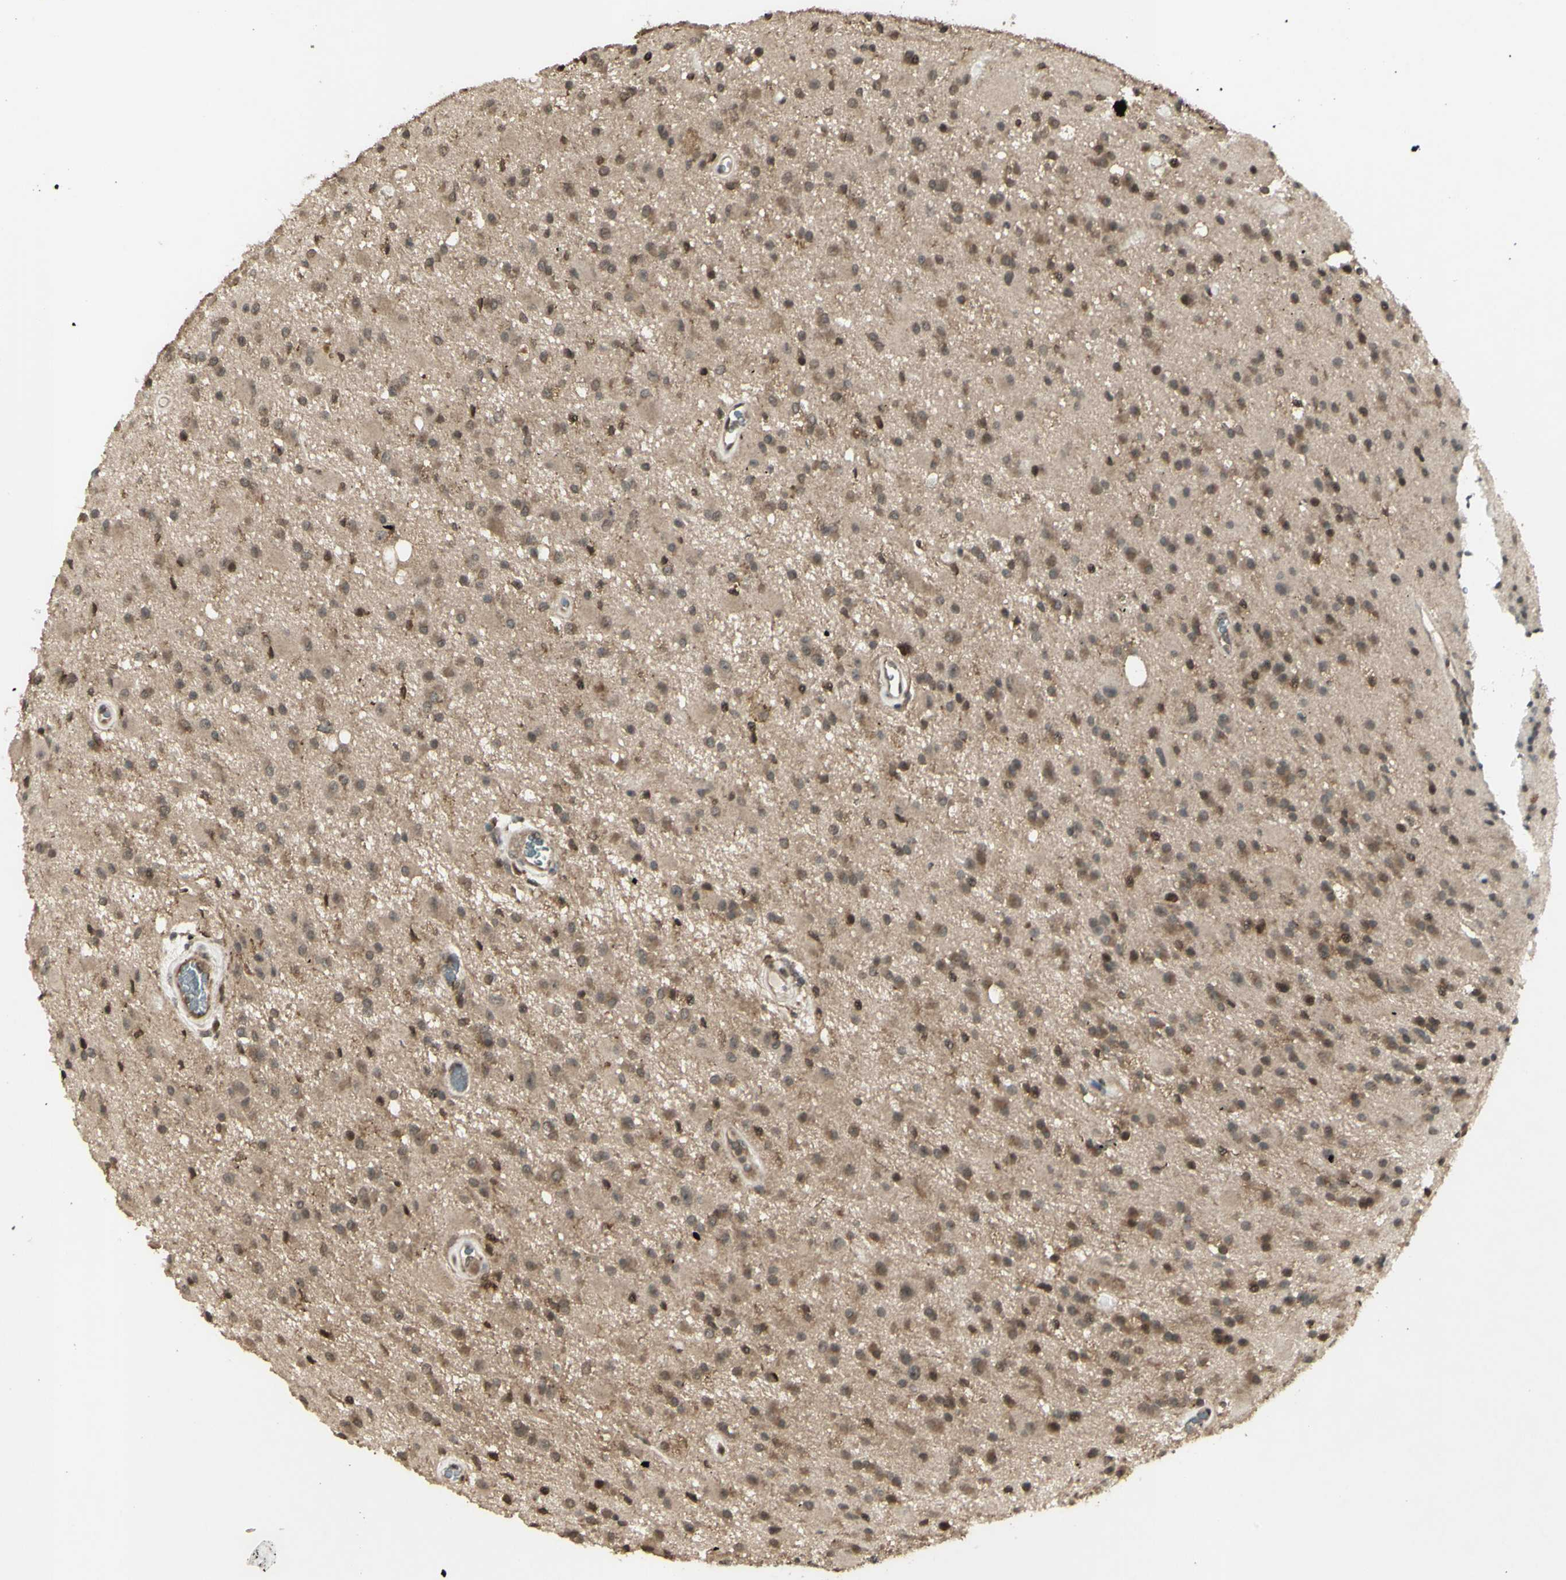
{"staining": {"intensity": "weak", "quantity": ">75%", "location": "cytoplasmic/membranous"}, "tissue": "glioma", "cell_type": "Tumor cells", "image_type": "cancer", "snomed": [{"axis": "morphology", "description": "Glioma, malignant, Low grade"}, {"axis": "topography", "description": "Brain"}], "caption": "Tumor cells display low levels of weak cytoplasmic/membranous staining in about >75% of cells in malignant low-grade glioma.", "gene": "BLNK", "patient": {"sex": "male", "age": 58}}